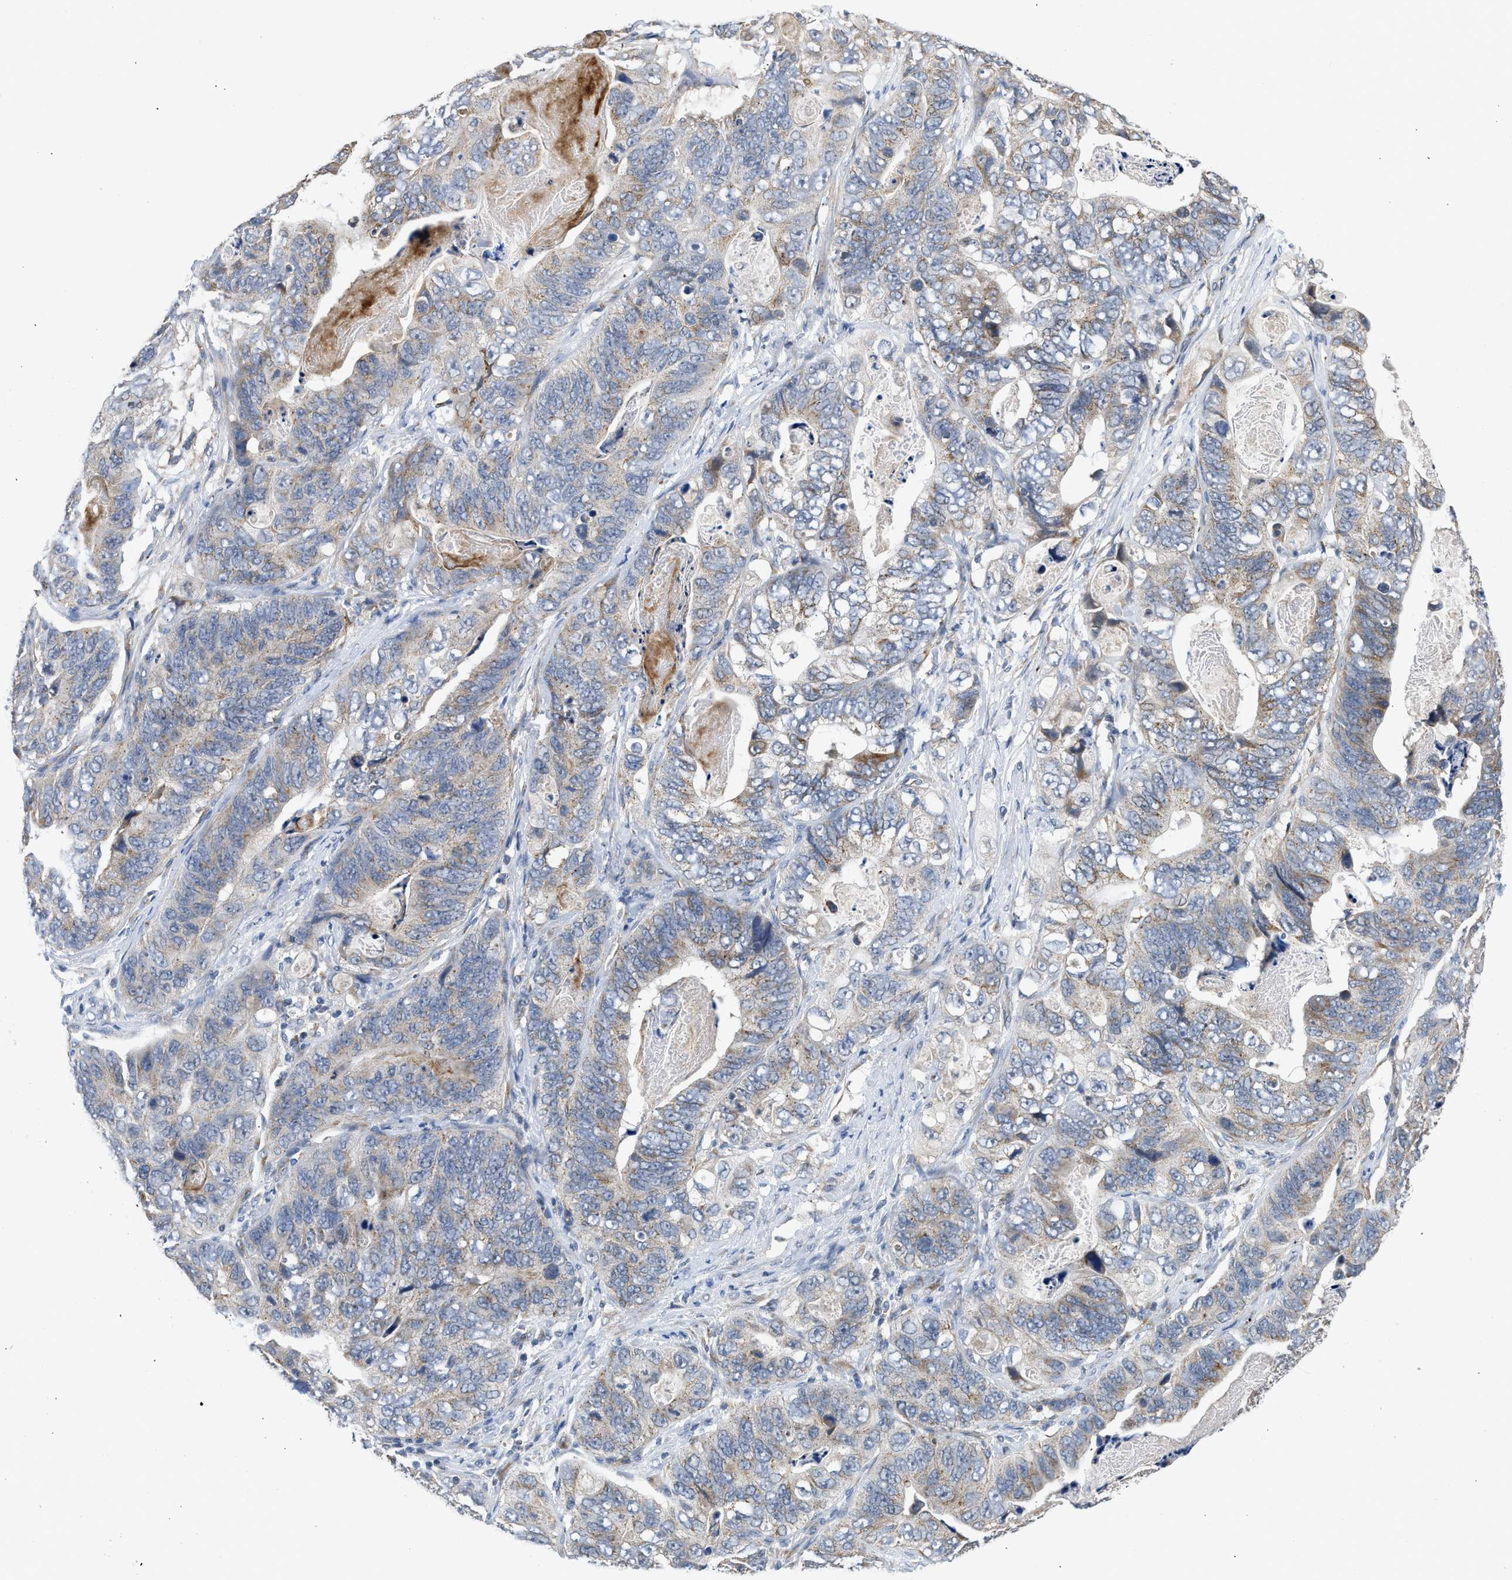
{"staining": {"intensity": "weak", "quantity": "<25%", "location": "cytoplasmic/membranous"}, "tissue": "stomach cancer", "cell_type": "Tumor cells", "image_type": "cancer", "snomed": [{"axis": "morphology", "description": "Adenocarcinoma, NOS"}, {"axis": "topography", "description": "Stomach"}], "caption": "A photomicrograph of stomach cancer stained for a protein demonstrates no brown staining in tumor cells.", "gene": "PIM1", "patient": {"sex": "female", "age": 89}}